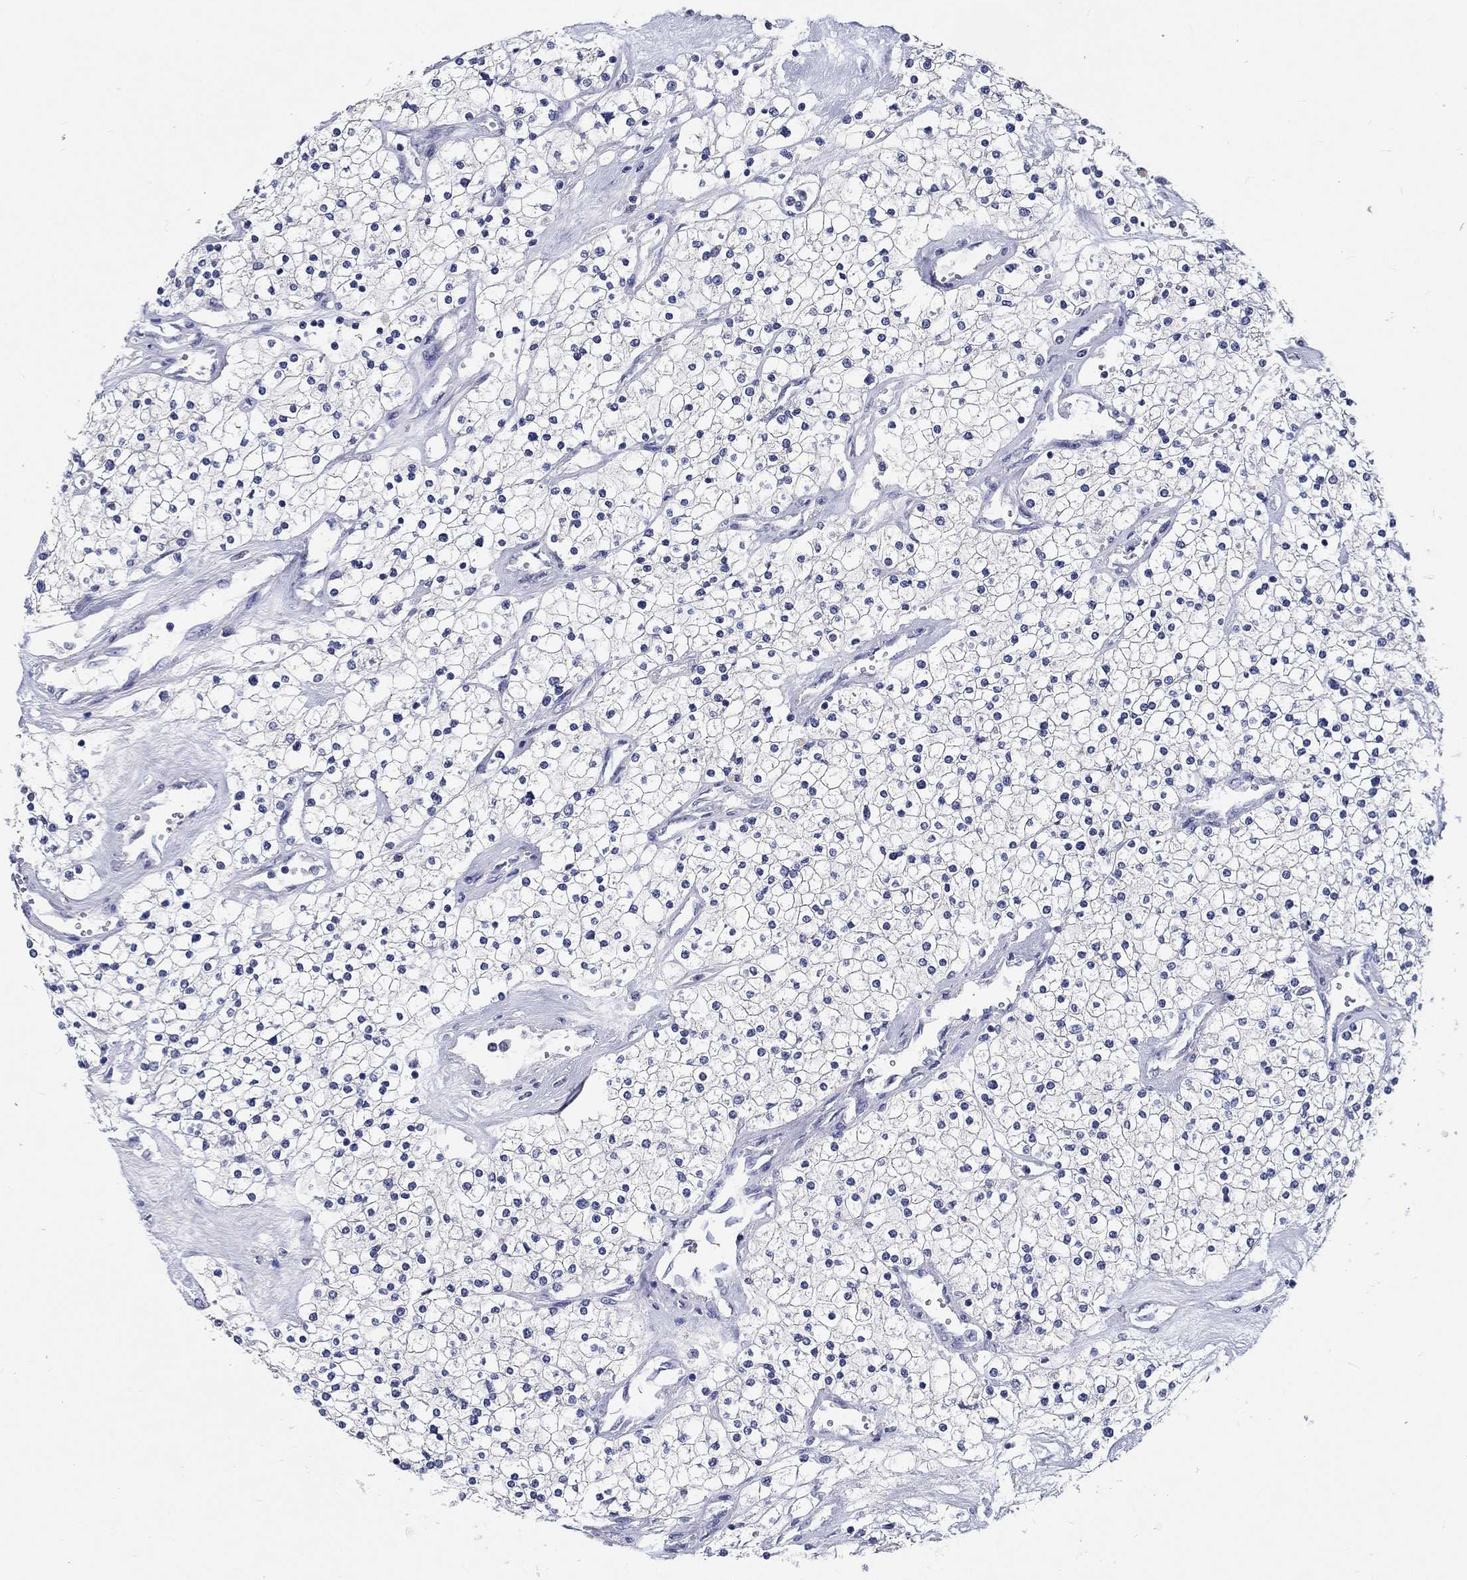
{"staining": {"intensity": "negative", "quantity": "none", "location": "none"}, "tissue": "renal cancer", "cell_type": "Tumor cells", "image_type": "cancer", "snomed": [{"axis": "morphology", "description": "Adenocarcinoma, NOS"}, {"axis": "topography", "description": "Kidney"}], "caption": "An immunohistochemistry (IHC) histopathology image of renal adenocarcinoma is shown. There is no staining in tumor cells of renal adenocarcinoma.", "gene": "GRIN1", "patient": {"sex": "male", "age": 80}}